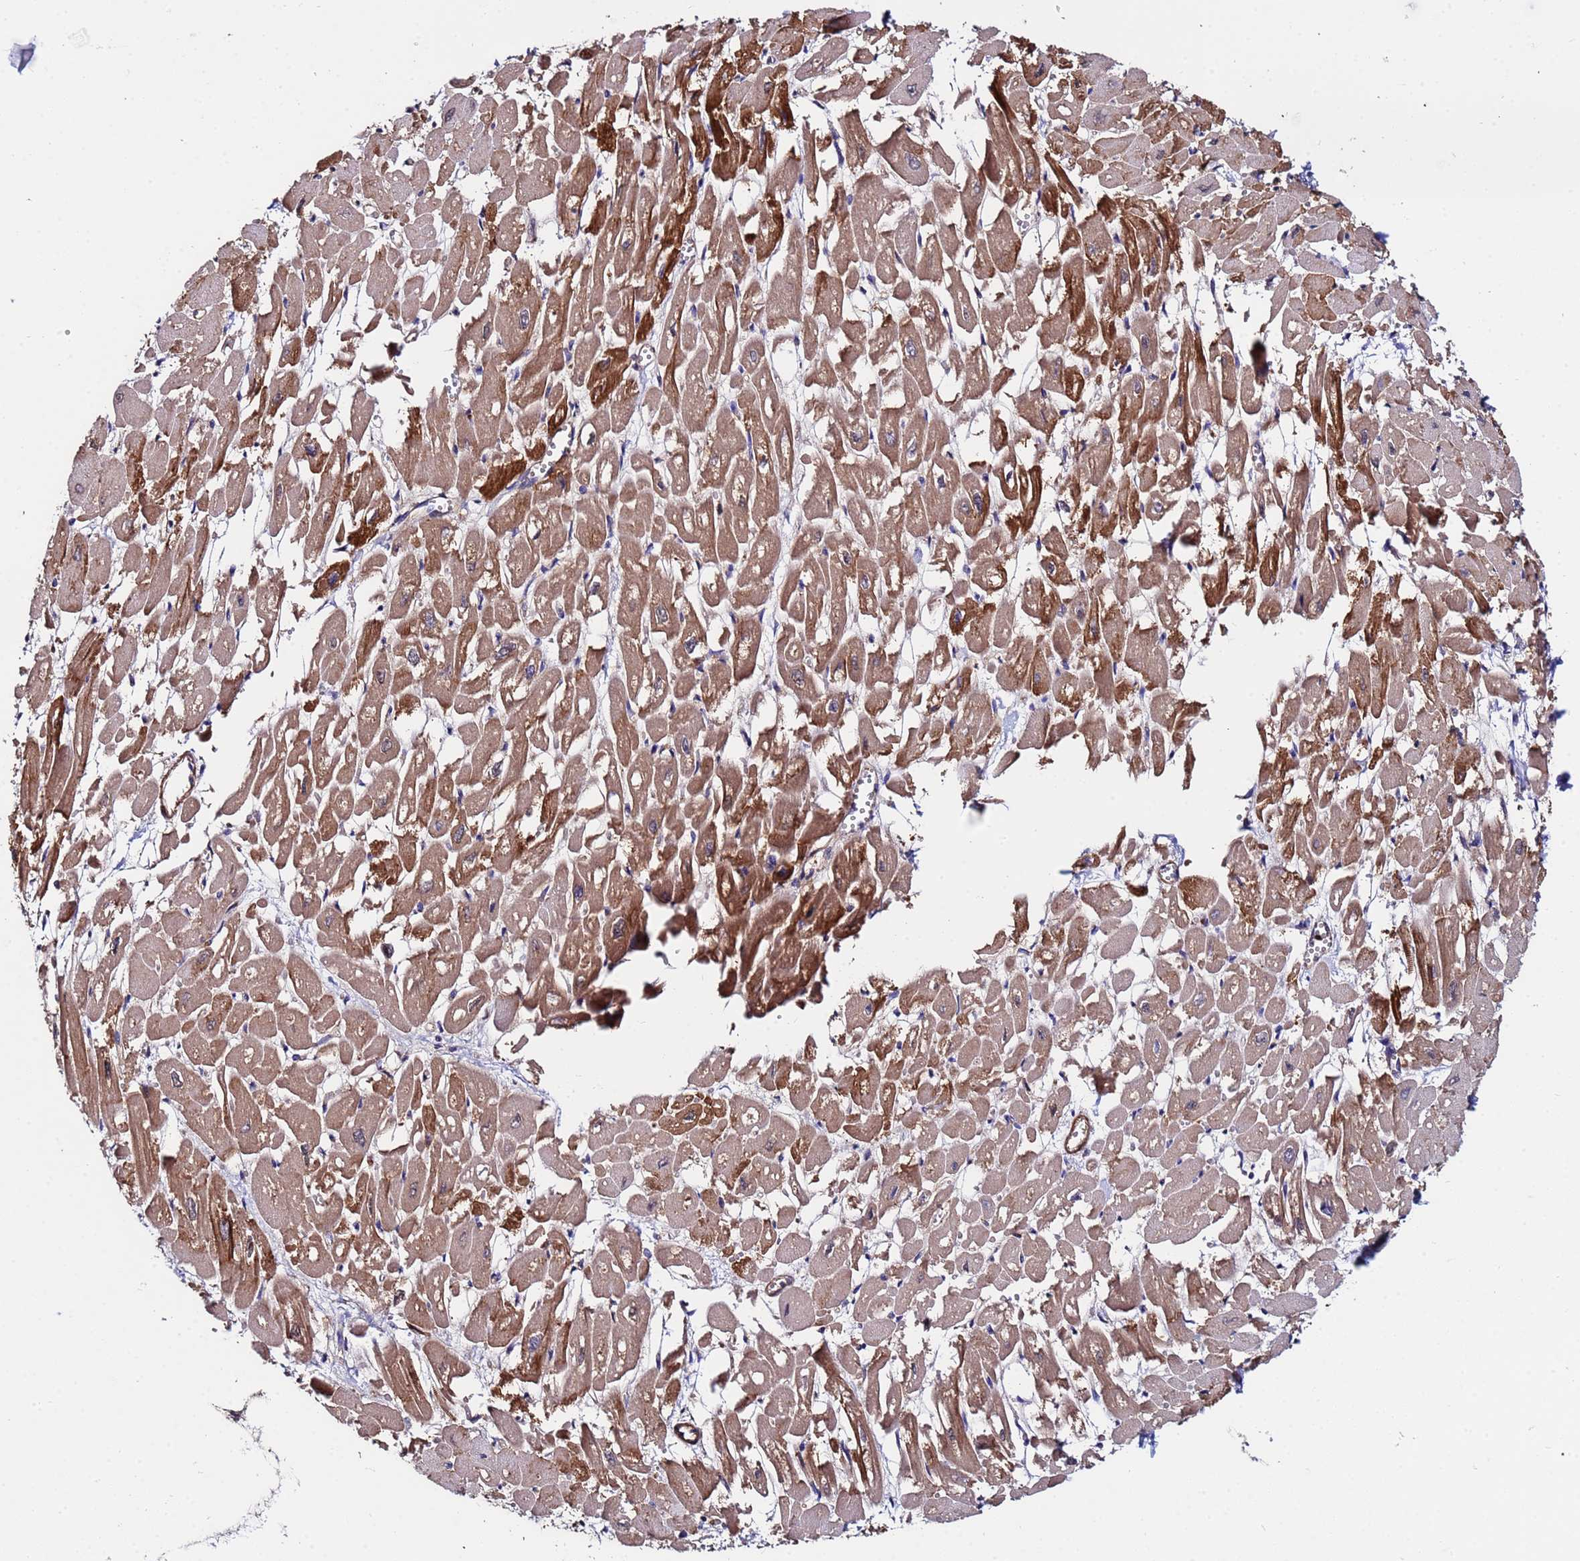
{"staining": {"intensity": "moderate", "quantity": ">75%", "location": "cytoplasmic/membranous"}, "tissue": "heart muscle", "cell_type": "Cardiomyocytes", "image_type": "normal", "snomed": [{"axis": "morphology", "description": "Normal tissue, NOS"}, {"axis": "topography", "description": "Heart"}], "caption": "Approximately >75% of cardiomyocytes in benign heart muscle show moderate cytoplasmic/membranous protein staining as visualized by brown immunohistochemical staining.", "gene": "POTEE", "patient": {"sex": "male", "age": 54}}